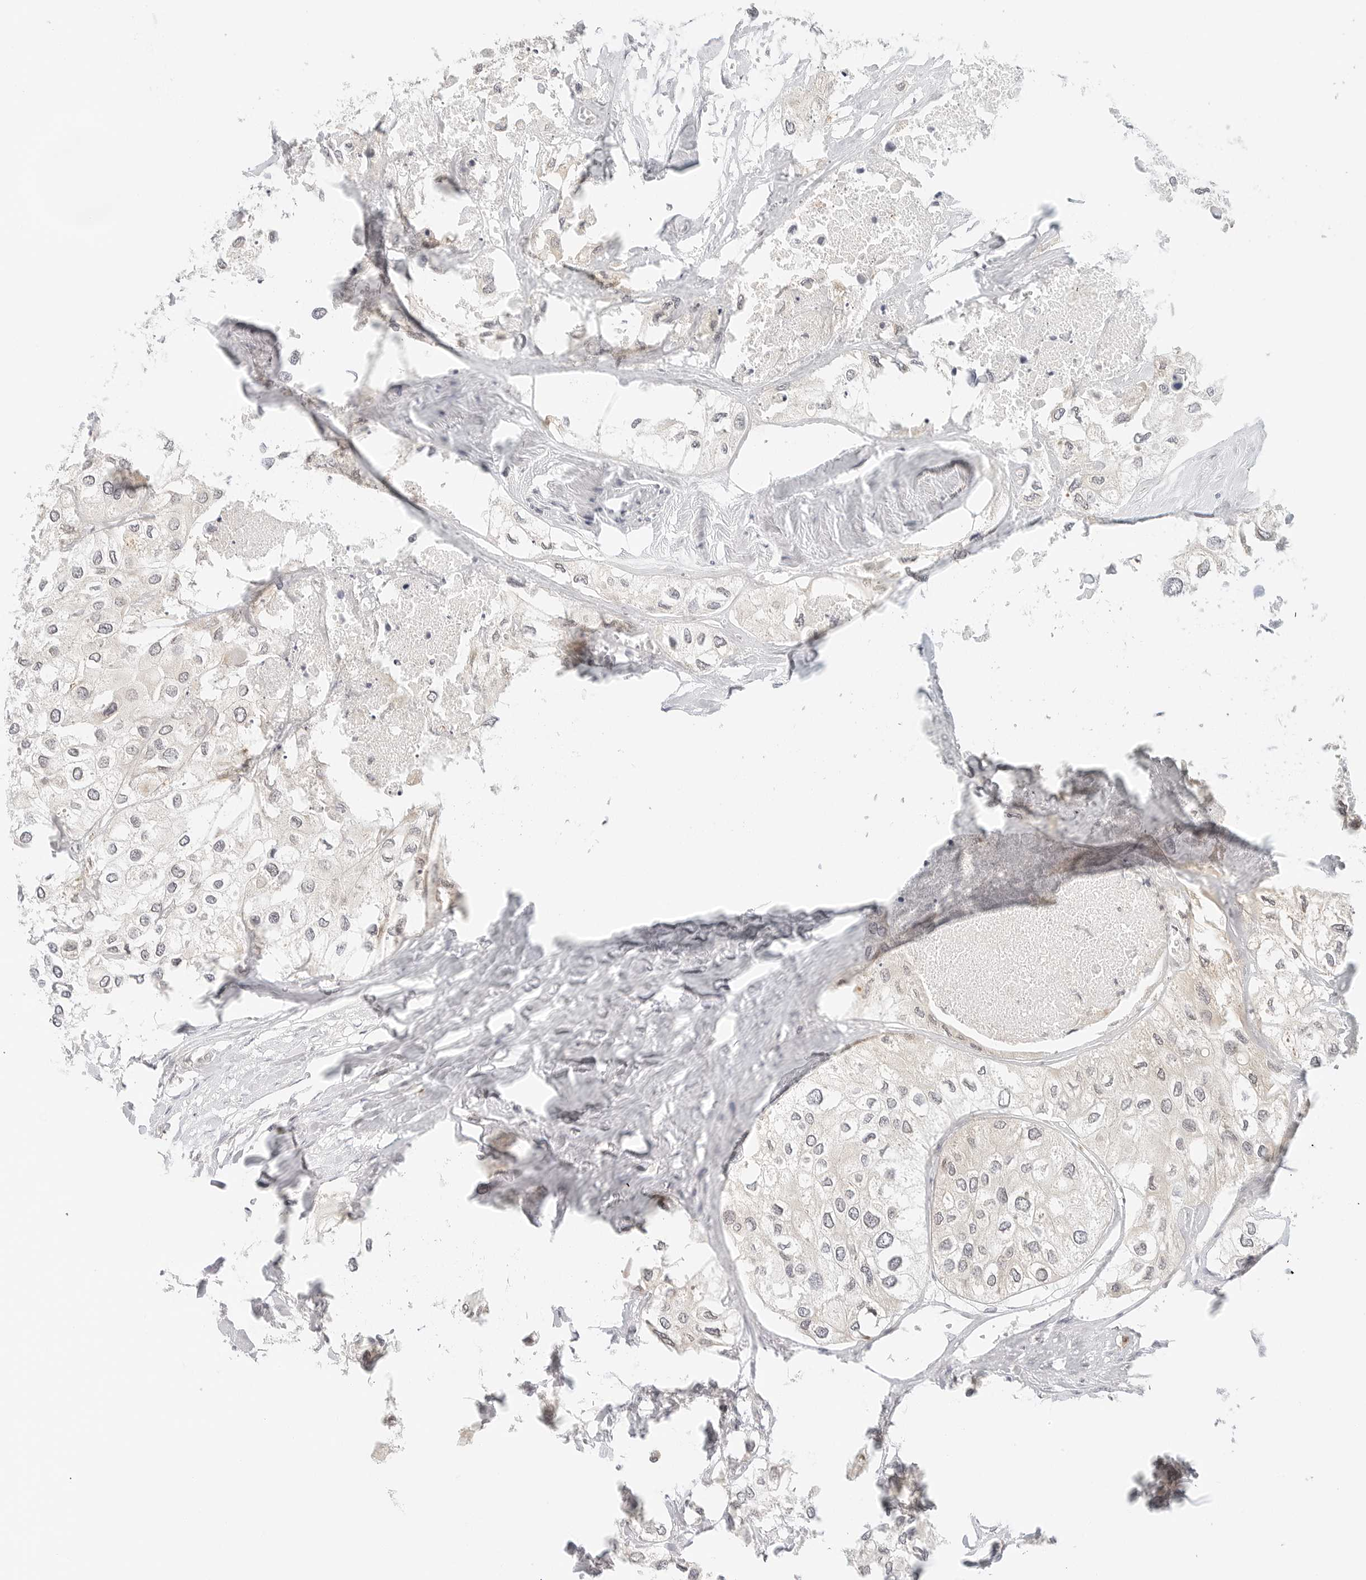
{"staining": {"intensity": "negative", "quantity": "none", "location": "none"}, "tissue": "urothelial cancer", "cell_type": "Tumor cells", "image_type": "cancer", "snomed": [{"axis": "morphology", "description": "Urothelial carcinoma, High grade"}, {"axis": "topography", "description": "Urinary bladder"}], "caption": "High magnification brightfield microscopy of urothelial cancer stained with DAB (3,3'-diaminobenzidine) (brown) and counterstained with hematoxylin (blue): tumor cells show no significant expression. Nuclei are stained in blue.", "gene": "NEO1", "patient": {"sex": "male", "age": 64}}